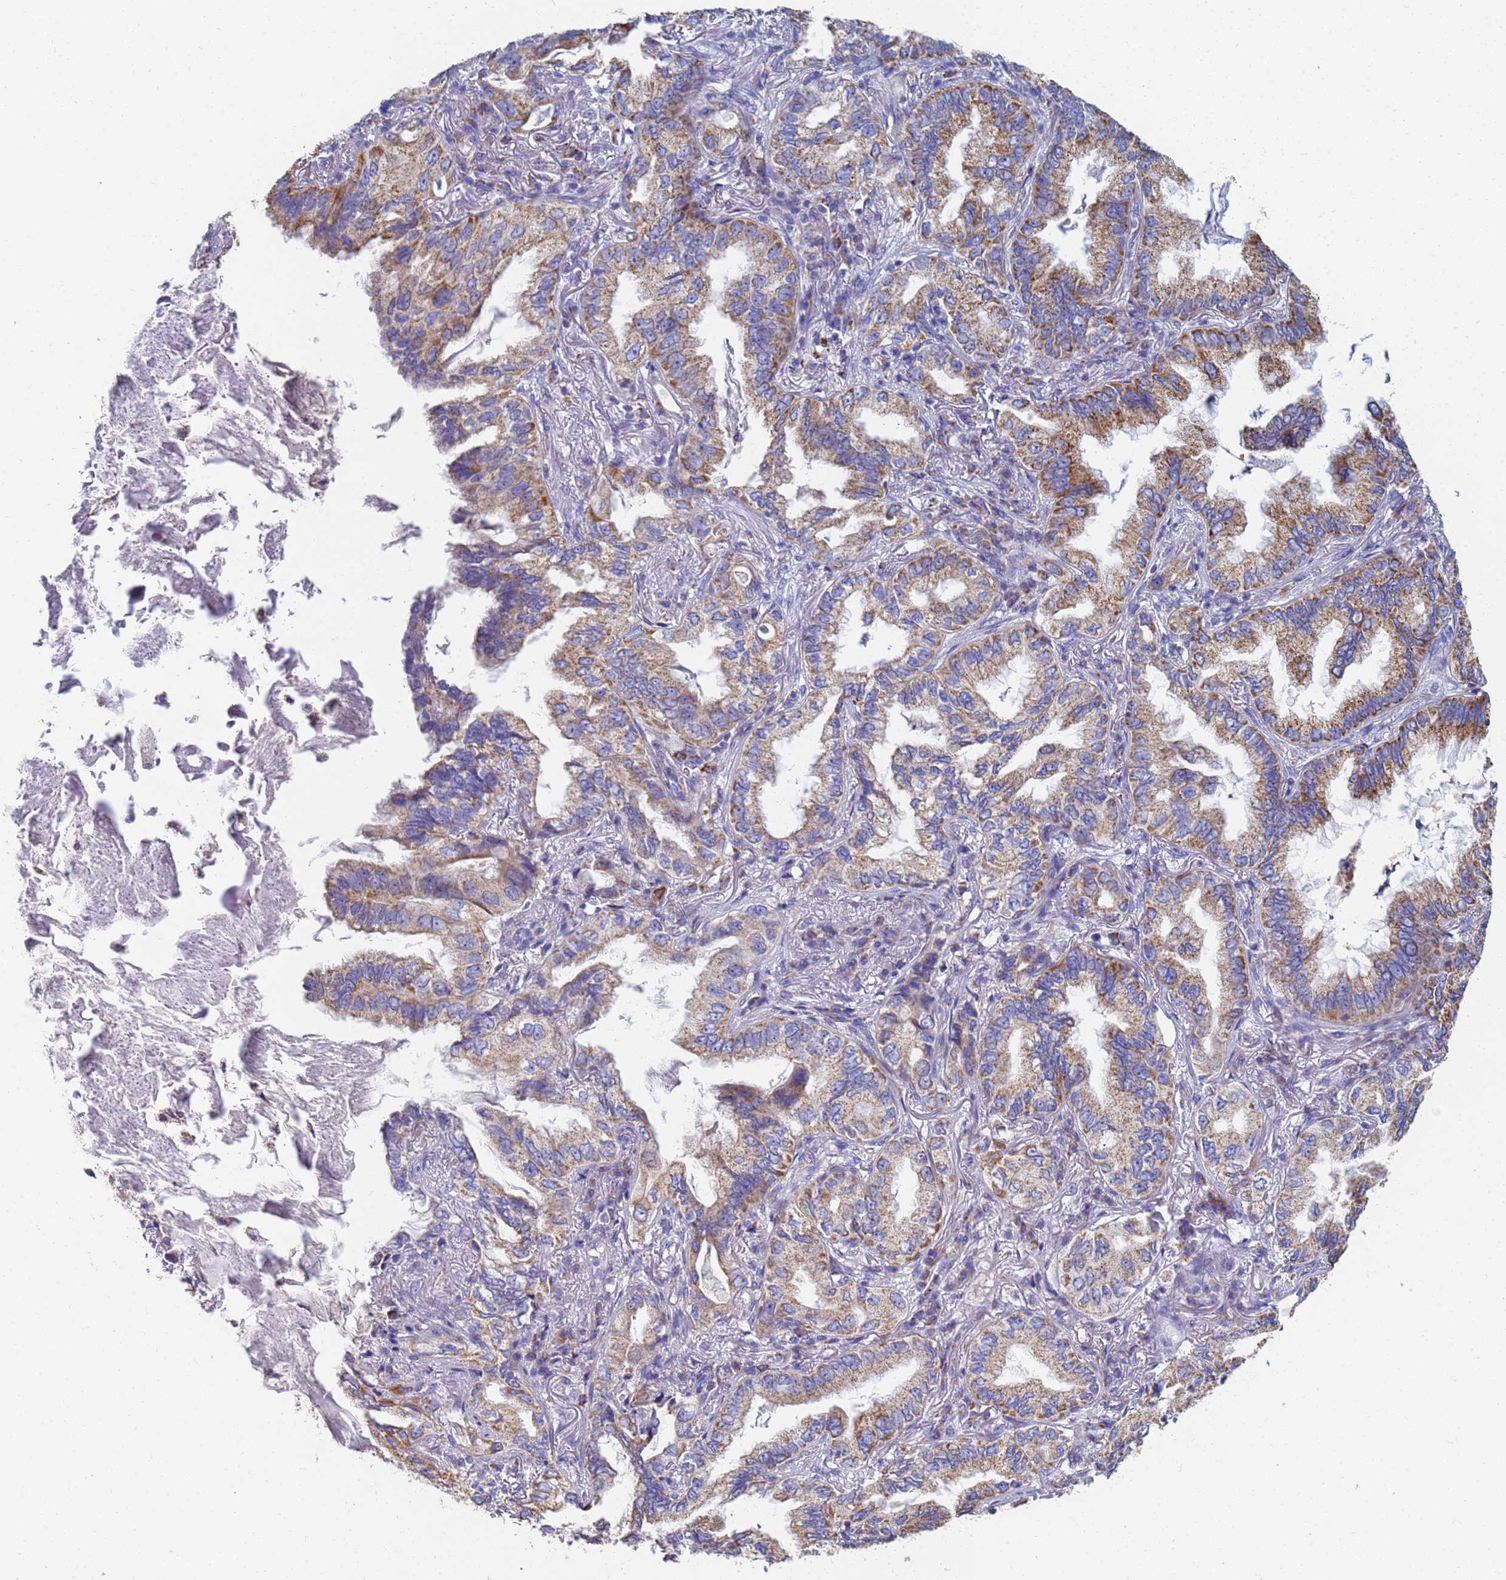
{"staining": {"intensity": "moderate", "quantity": ">75%", "location": "cytoplasmic/membranous"}, "tissue": "lung cancer", "cell_type": "Tumor cells", "image_type": "cancer", "snomed": [{"axis": "morphology", "description": "Adenocarcinoma, NOS"}, {"axis": "topography", "description": "Lung"}], "caption": "Adenocarcinoma (lung) stained with a protein marker exhibits moderate staining in tumor cells.", "gene": "UQCRH", "patient": {"sex": "female", "age": 69}}